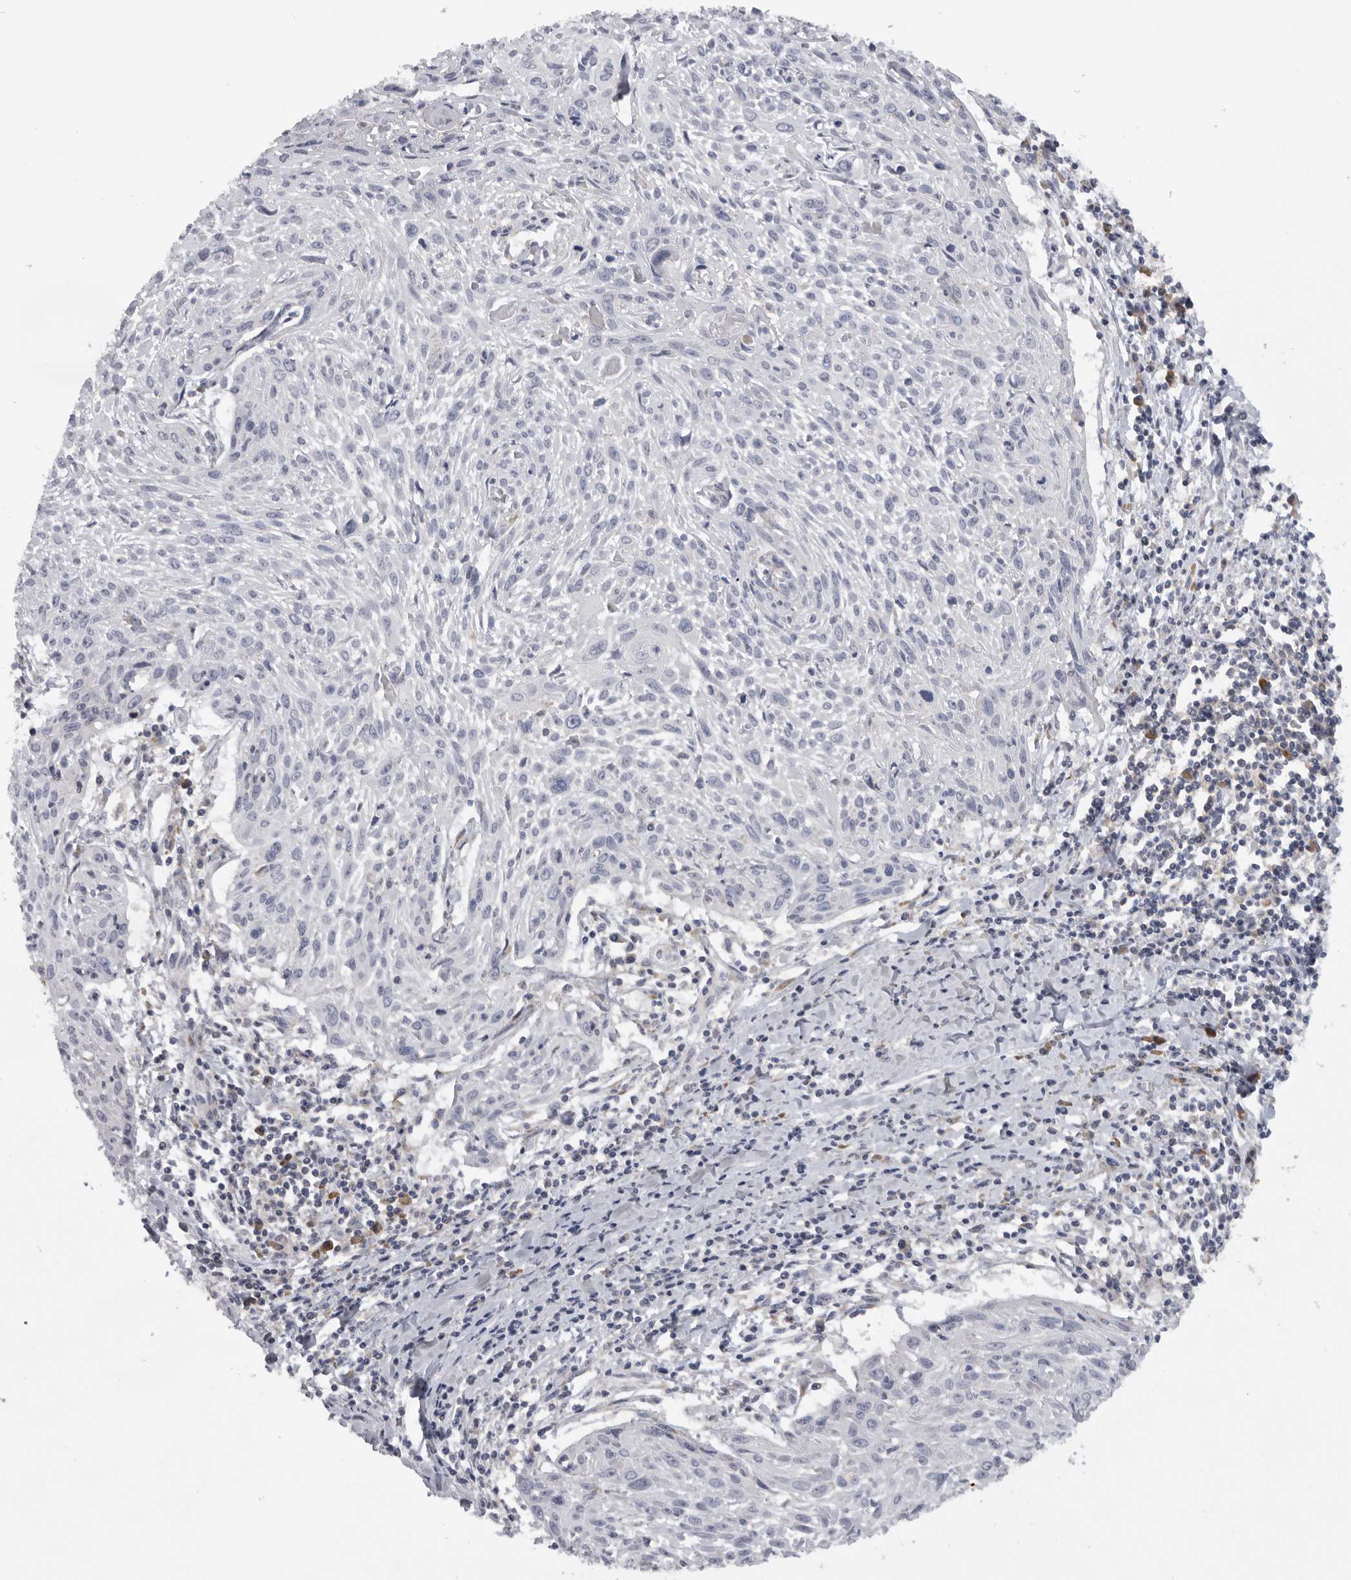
{"staining": {"intensity": "negative", "quantity": "none", "location": "none"}, "tissue": "cervical cancer", "cell_type": "Tumor cells", "image_type": "cancer", "snomed": [{"axis": "morphology", "description": "Squamous cell carcinoma, NOS"}, {"axis": "topography", "description": "Cervix"}], "caption": "IHC of cervical cancer displays no expression in tumor cells.", "gene": "USP24", "patient": {"sex": "female", "age": 51}}